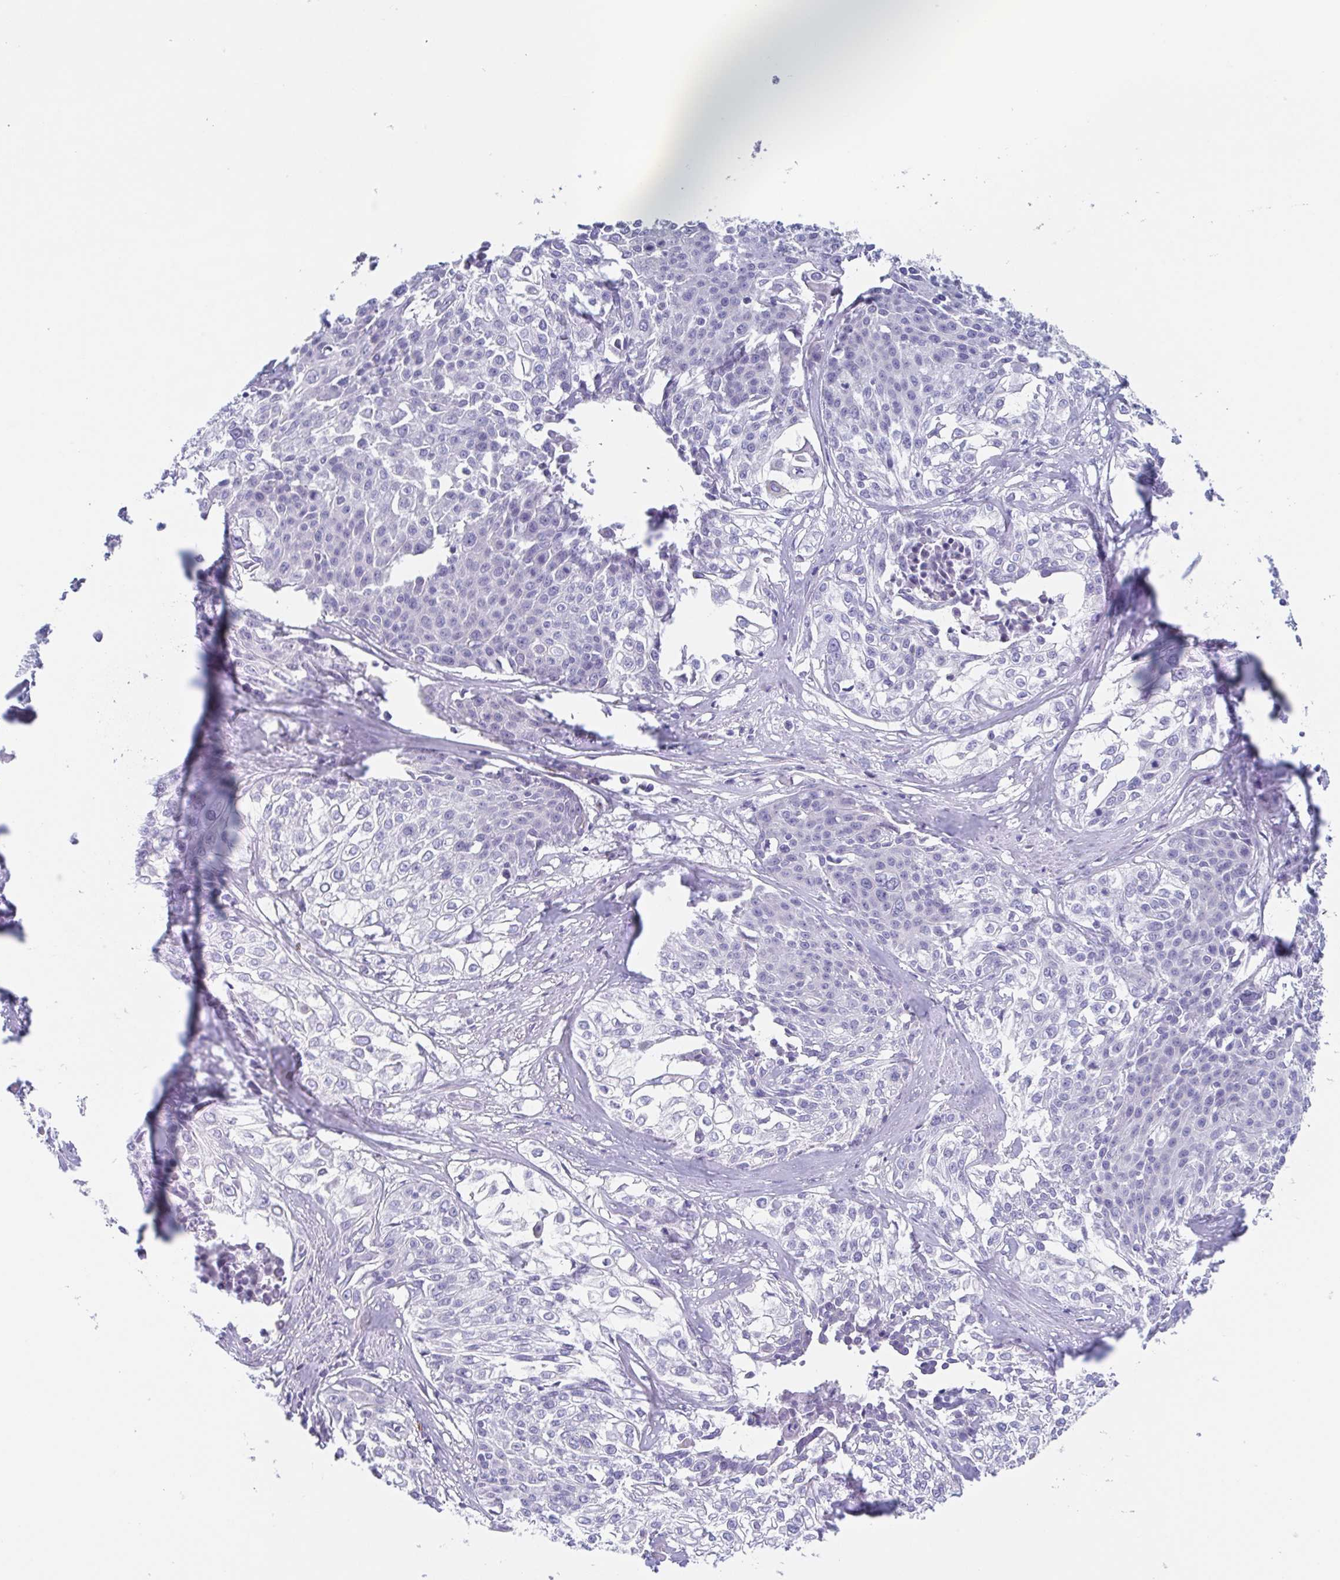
{"staining": {"intensity": "negative", "quantity": "none", "location": "none"}, "tissue": "cervical cancer", "cell_type": "Tumor cells", "image_type": "cancer", "snomed": [{"axis": "morphology", "description": "Squamous cell carcinoma, NOS"}, {"axis": "topography", "description": "Cervix"}], "caption": "DAB immunohistochemical staining of human cervical cancer displays no significant staining in tumor cells.", "gene": "HTR2A", "patient": {"sex": "female", "age": 39}}